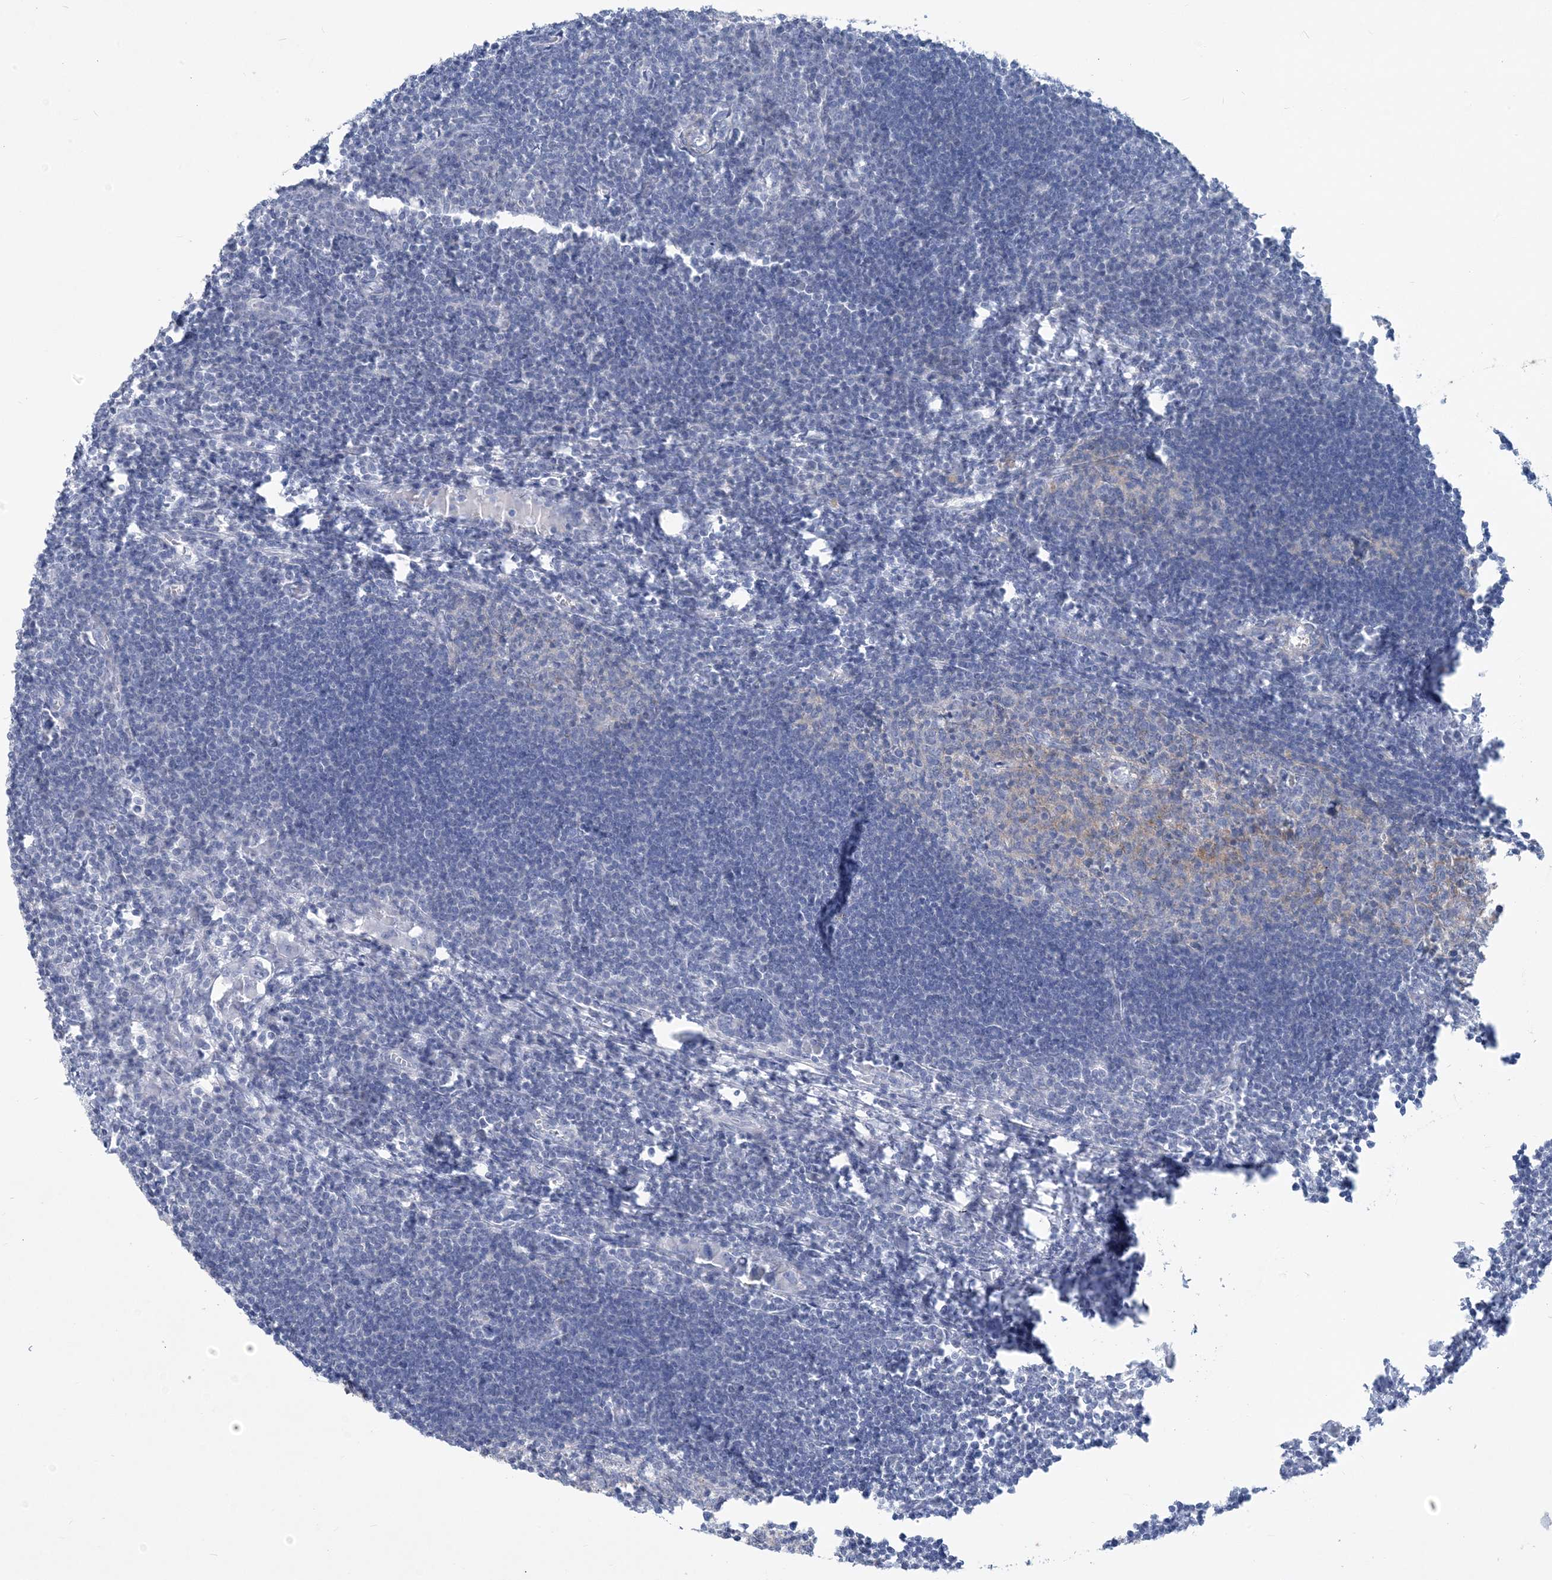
{"staining": {"intensity": "negative", "quantity": "none", "location": "none"}, "tissue": "lymph node", "cell_type": "Germinal center cells", "image_type": "normal", "snomed": [{"axis": "morphology", "description": "Normal tissue, NOS"}, {"axis": "morphology", "description": "Malignant melanoma, Metastatic site"}, {"axis": "topography", "description": "Lymph node"}], "caption": "Immunohistochemistry image of normal human lymph node stained for a protein (brown), which reveals no staining in germinal center cells. The staining is performed using DAB brown chromogen with nuclei counter-stained in using hematoxylin.", "gene": "MOXD1", "patient": {"sex": "male", "age": 41}}